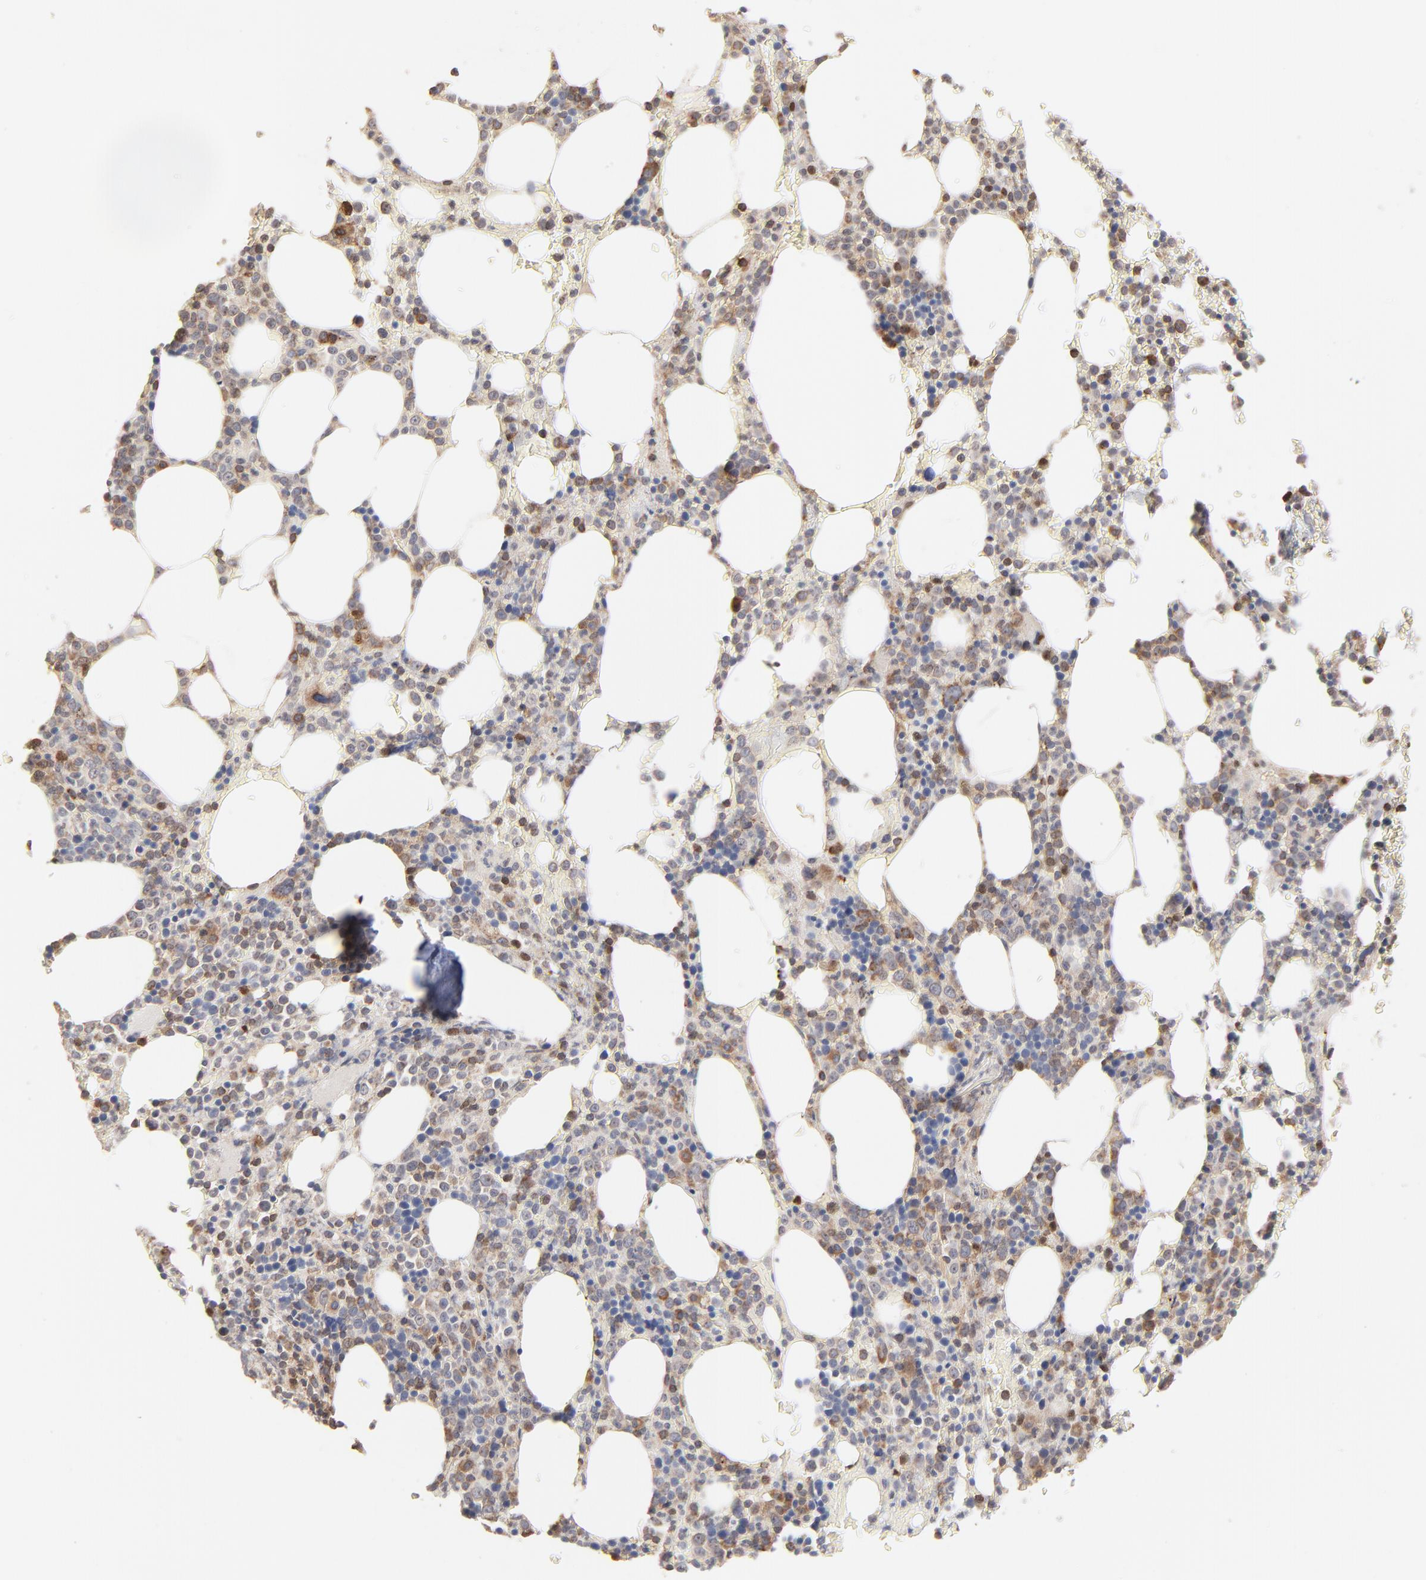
{"staining": {"intensity": "moderate", "quantity": "25%-75%", "location": "cytoplasmic/membranous"}, "tissue": "bone marrow", "cell_type": "Hematopoietic cells", "image_type": "normal", "snomed": [{"axis": "morphology", "description": "Normal tissue, NOS"}, {"axis": "topography", "description": "Bone marrow"}], "caption": "Protein staining shows moderate cytoplasmic/membranous positivity in about 25%-75% of hematopoietic cells in benign bone marrow.", "gene": "RNF213", "patient": {"sex": "female", "age": 66}}